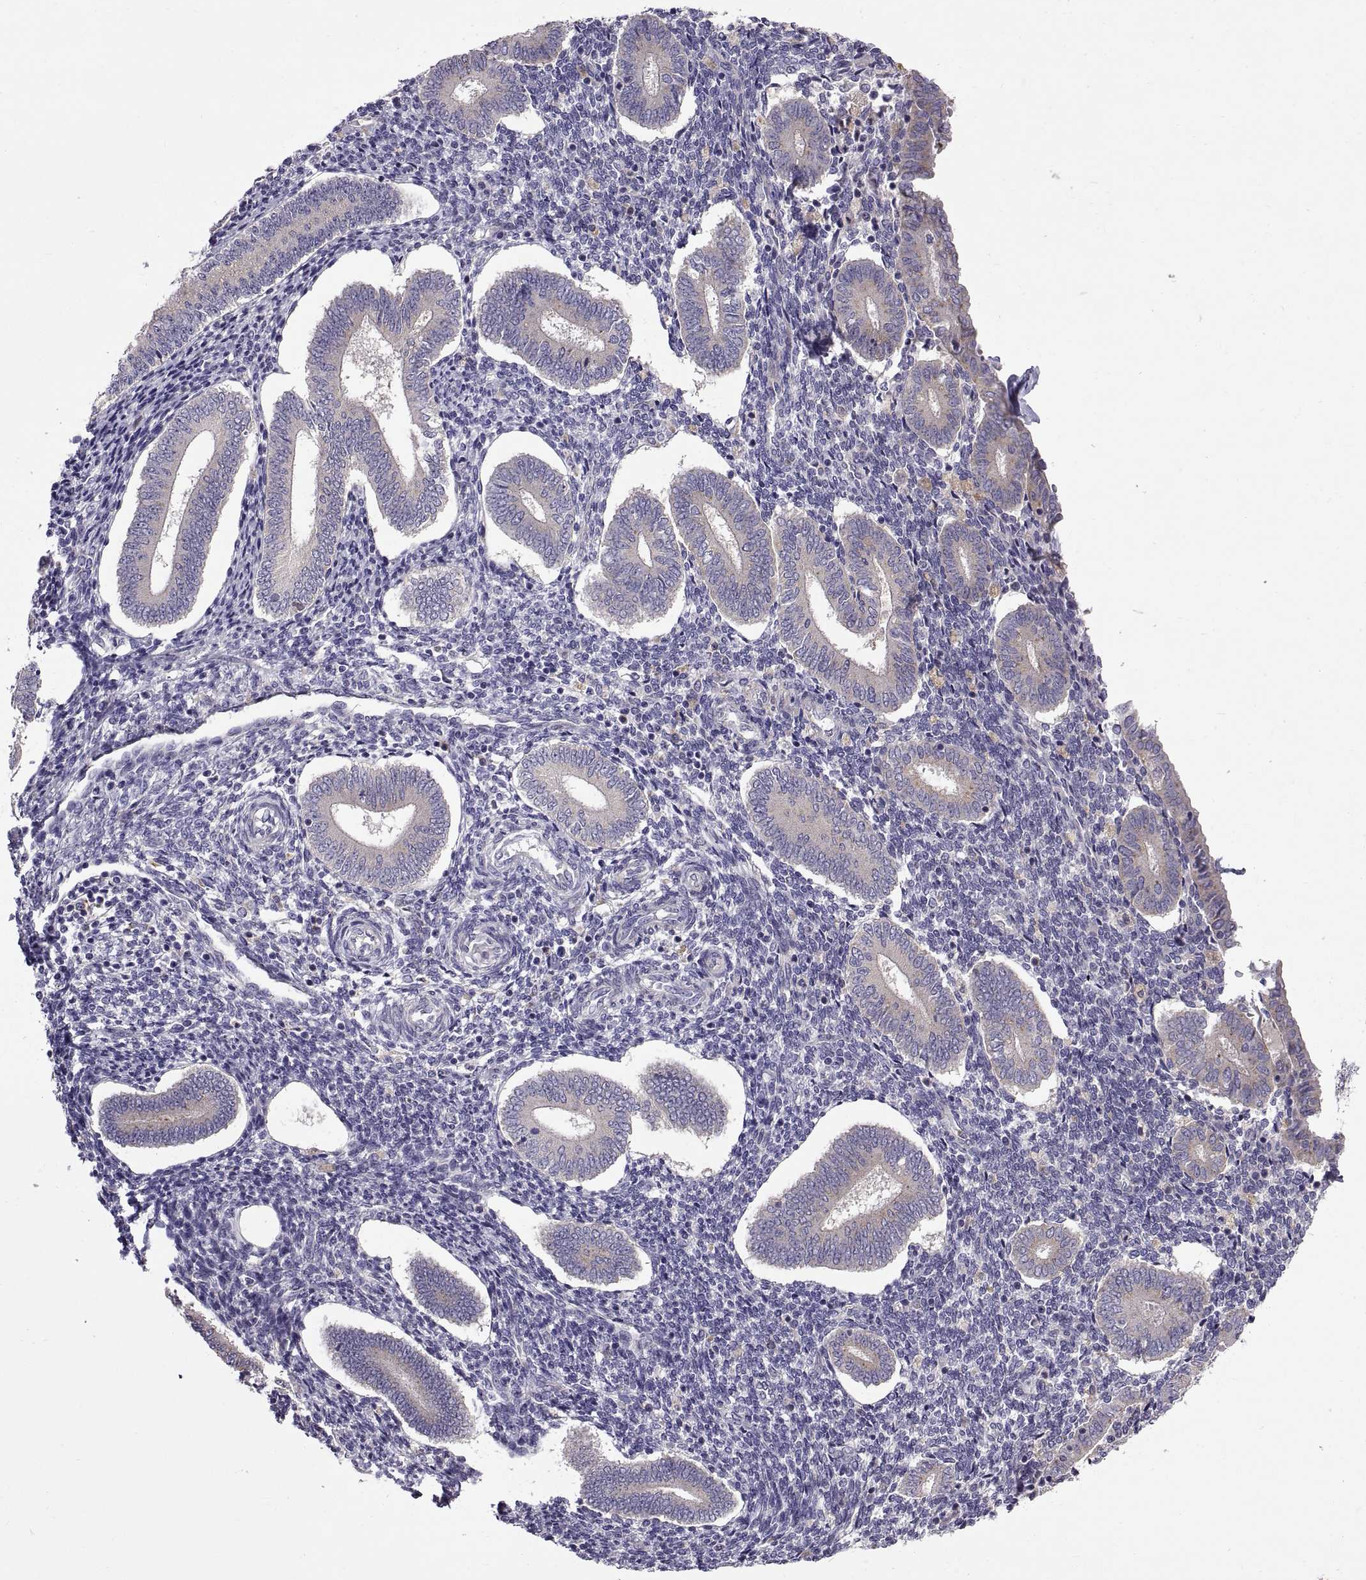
{"staining": {"intensity": "negative", "quantity": "none", "location": "none"}, "tissue": "endometrium", "cell_type": "Cells in endometrial stroma", "image_type": "normal", "snomed": [{"axis": "morphology", "description": "Normal tissue, NOS"}, {"axis": "topography", "description": "Endometrium"}], "caption": "A high-resolution photomicrograph shows IHC staining of unremarkable endometrium, which demonstrates no significant positivity in cells in endometrial stroma. Nuclei are stained in blue.", "gene": "ARSL", "patient": {"sex": "female", "age": 40}}